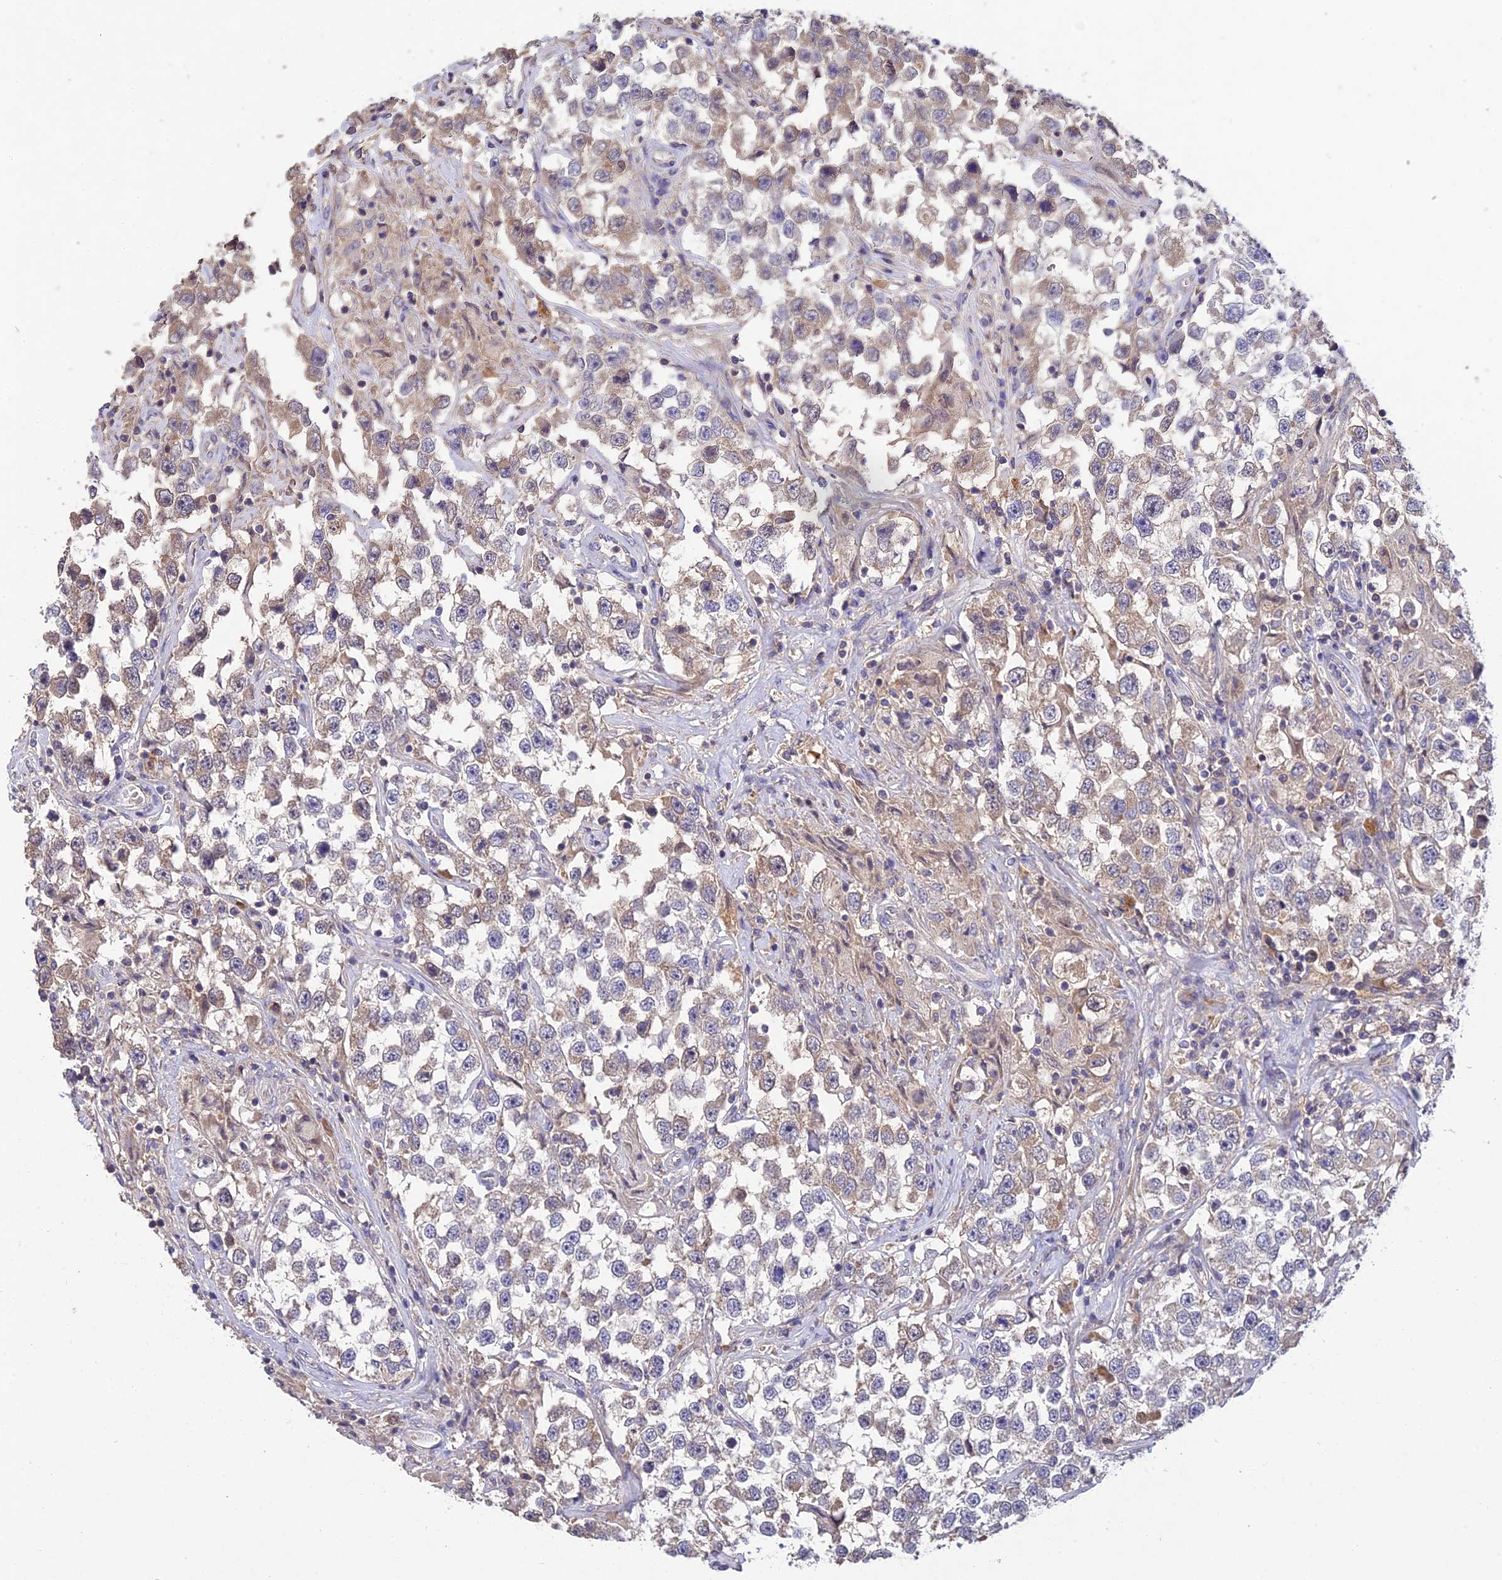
{"staining": {"intensity": "weak", "quantity": "25%-75%", "location": "cytoplasmic/membranous"}, "tissue": "testis cancer", "cell_type": "Tumor cells", "image_type": "cancer", "snomed": [{"axis": "morphology", "description": "Seminoma, NOS"}, {"axis": "topography", "description": "Testis"}], "caption": "A micrograph of human testis seminoma stained for a protein displays weak cytoplasmic/membranous brown staining in tumor cells.", "gene": "DENND5B", "patient": {"sex": "male", "age": 46}}